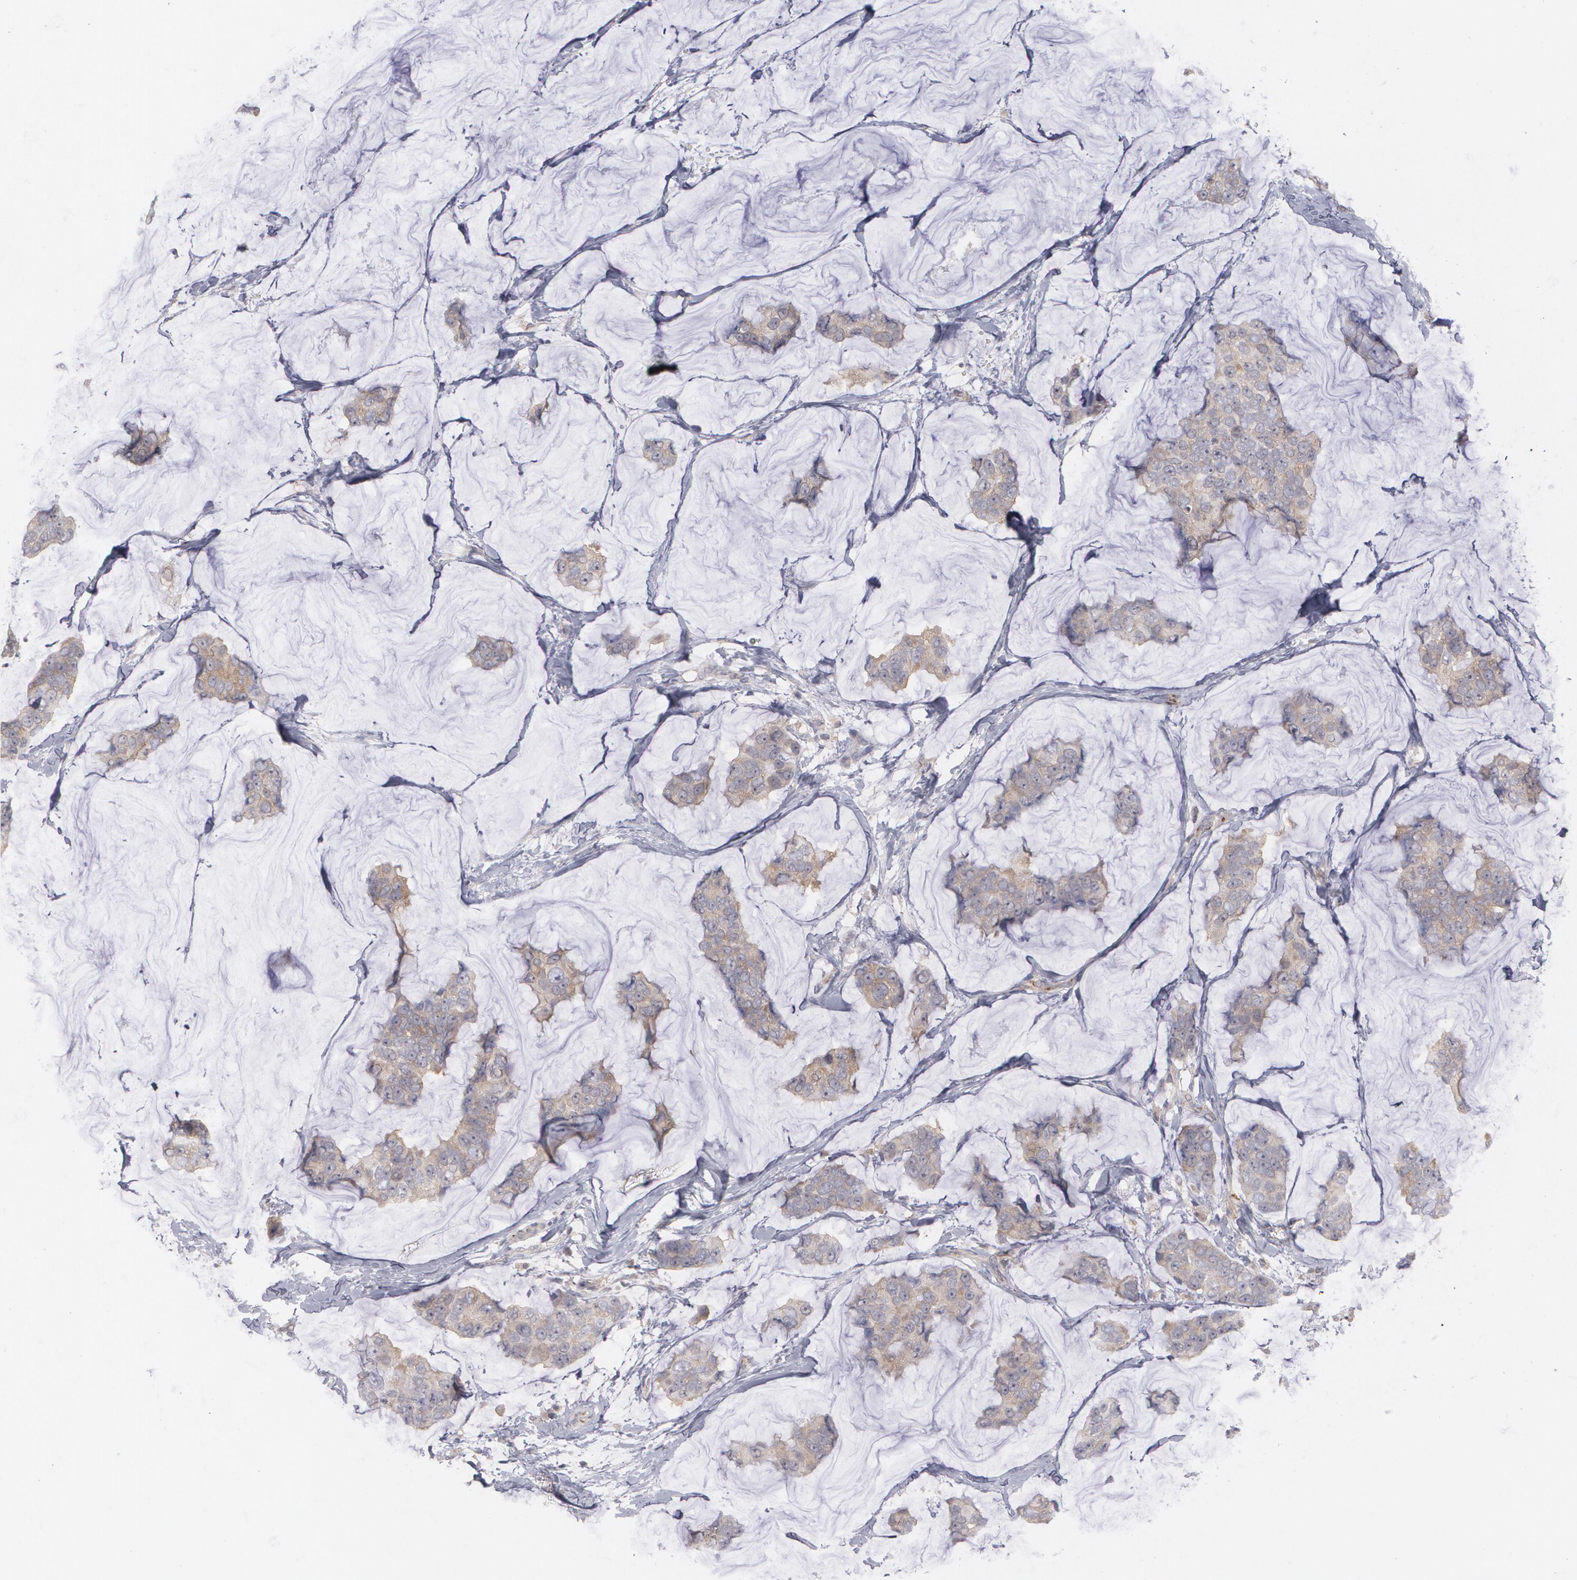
{"staining": {"intensity": "weak", "quantity": ">75%", "location": "cytoplasmic/membranous"}, "tissue": "breast cancer", "cell_type": "Tumor cells", "image_type": "cancer", "snomed": [{"axis": "morphology", "description": "Normal tissue, NOS"}, {"axis": "morphology", "description": "Duct carcinoma"}, {"axis": "topography", "description": "Breast"}], "caption": "An IHC image of tumor tissue is shown. Protein staining in brown labels weak cytoplasmic/membranous positivity in breast intraductal carcinoma within tumor cells.", "gene": "HTT", "patient": {"sex": "female", "age": 50}}